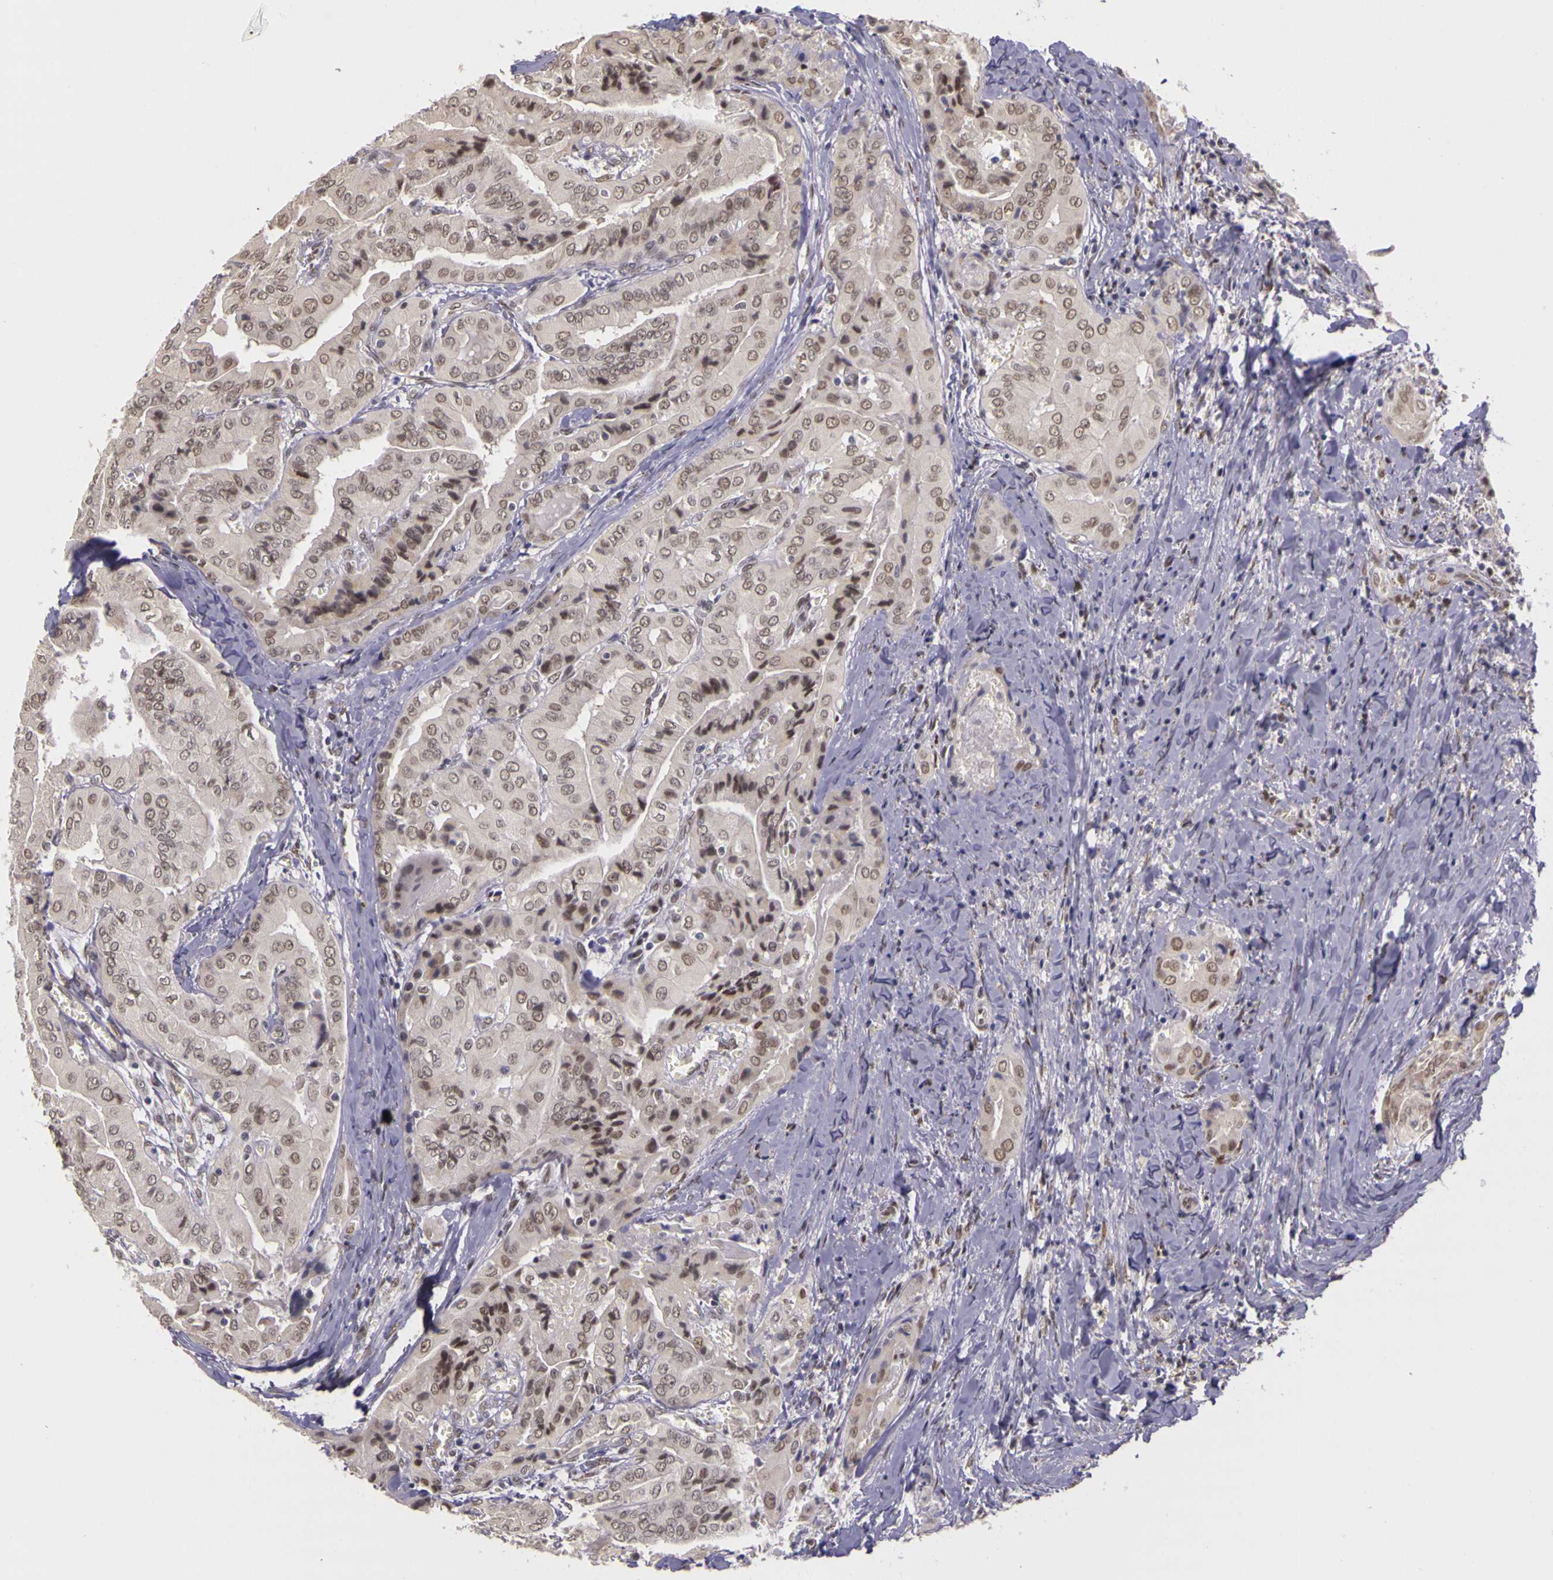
{"staining": {"intensity": "weak", "quantity": ">75%", "location": "nuclear"}, "tissue": "thyroid cancer", "cell_type": "Tumor cells", "image_type": "cancer", "snomed": [{"axis": "morphology", "description": "Papillary adenocarcinoma, NOS"}, {"axis": "topography", "description": "Thyroid gland"}], "caption": "Immunohistochemical staining of human thyroid cancer exhibits low levels of weak nuclear protein positivity in approximately >75% of tumor cells.", "gene": "WDR13", "patient": {"sex": "female", "age": 71}}